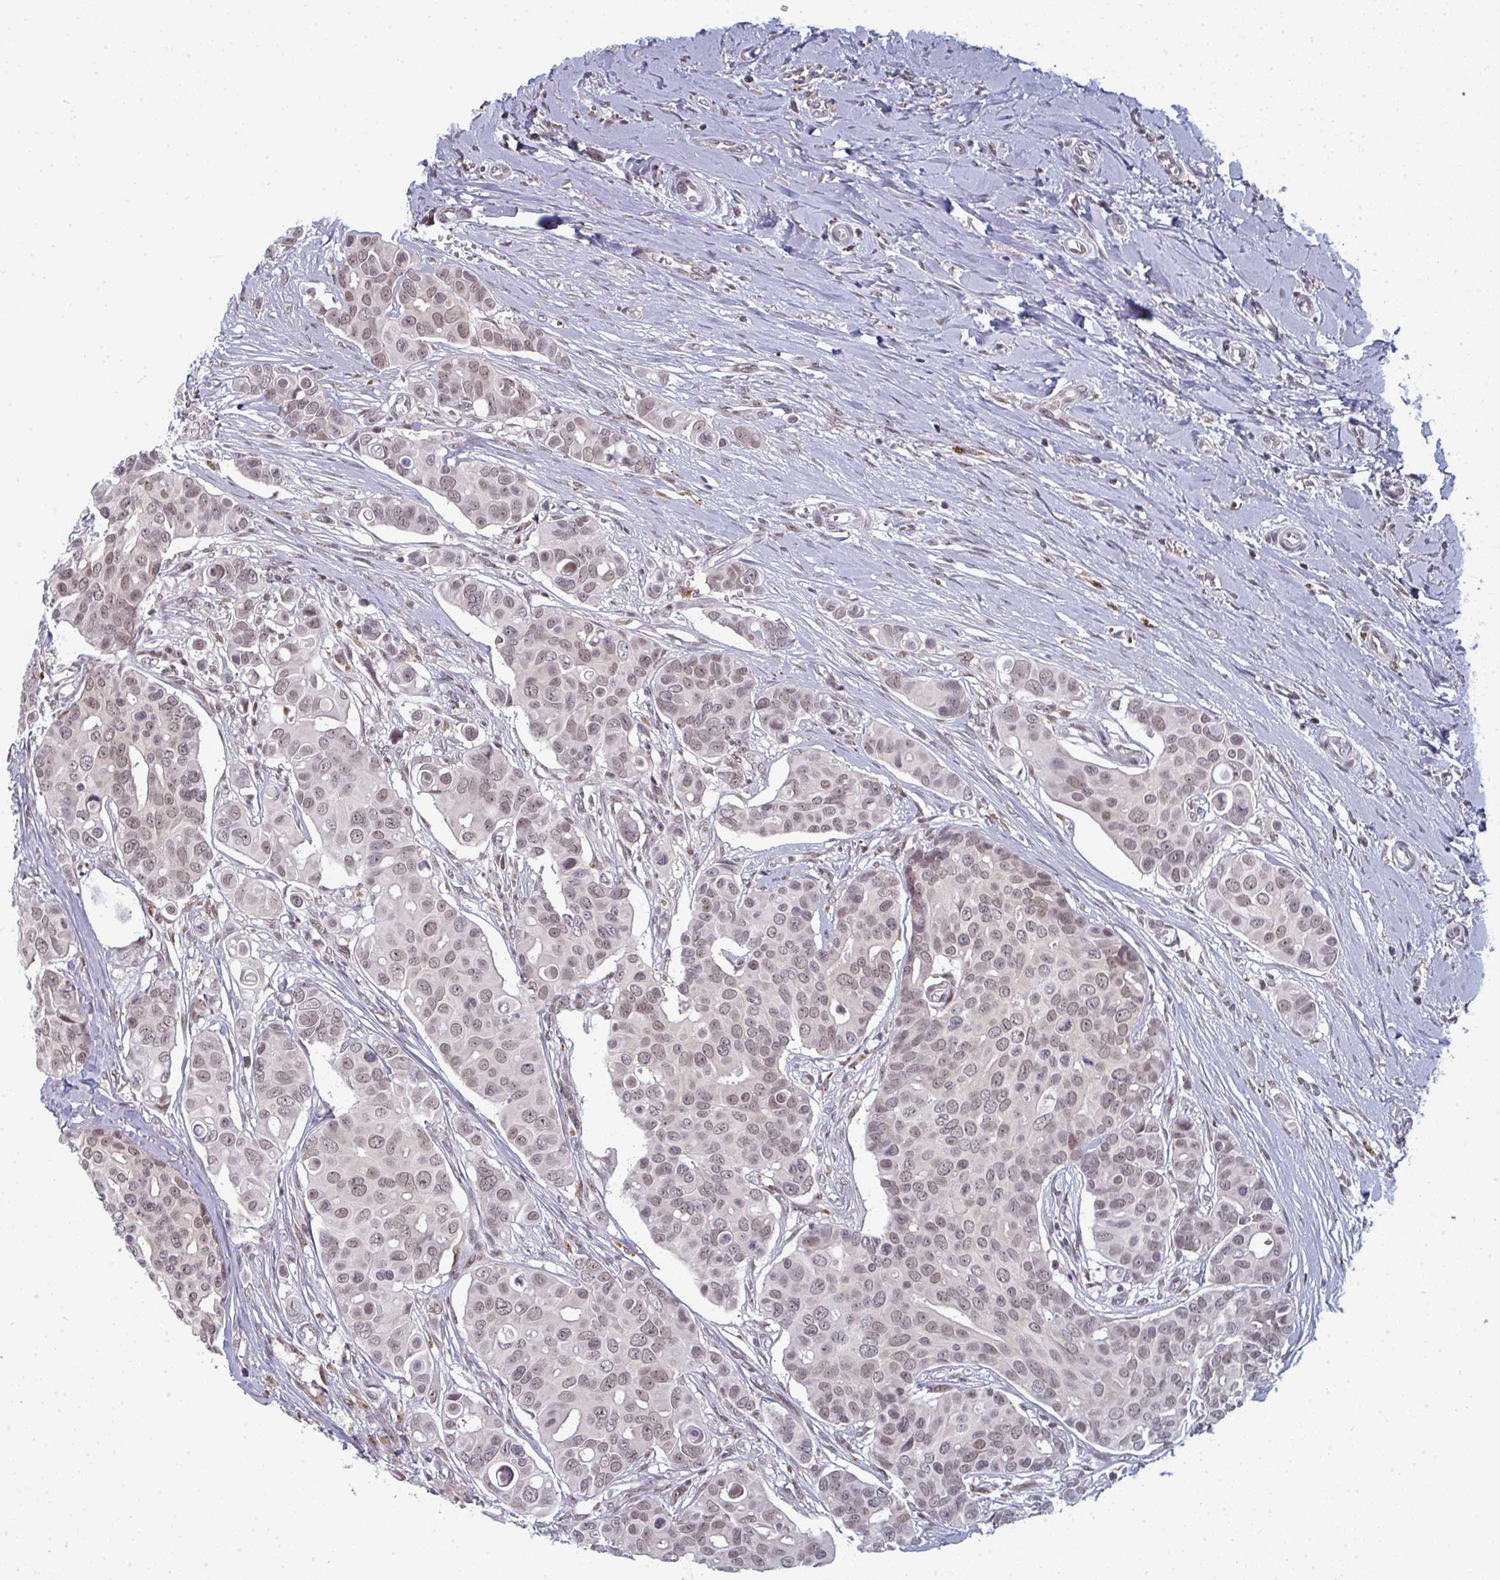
{"staining": {"intensity": "weak", "quantity": ">75%", "location": "nuclear"}, "tissue": "breast cancer", "cell_type": "Tumor cells", "image_type": "cancer", "snomed": [{"axis": "morphology", "description": "Normal tissue, NOS"}, {"axis": "morphology", "description": "Duct carcinoma"}, {"axis": "topography", "description": "Skin"}, {"axis": "topography", "description": "Breast"}], "caption": "An image of breast cancer stained for a protein shows weak nuclear brown staining in tumor cells.", "gene": "ATF1", "patient": {"sex": "female", "age": 54}}